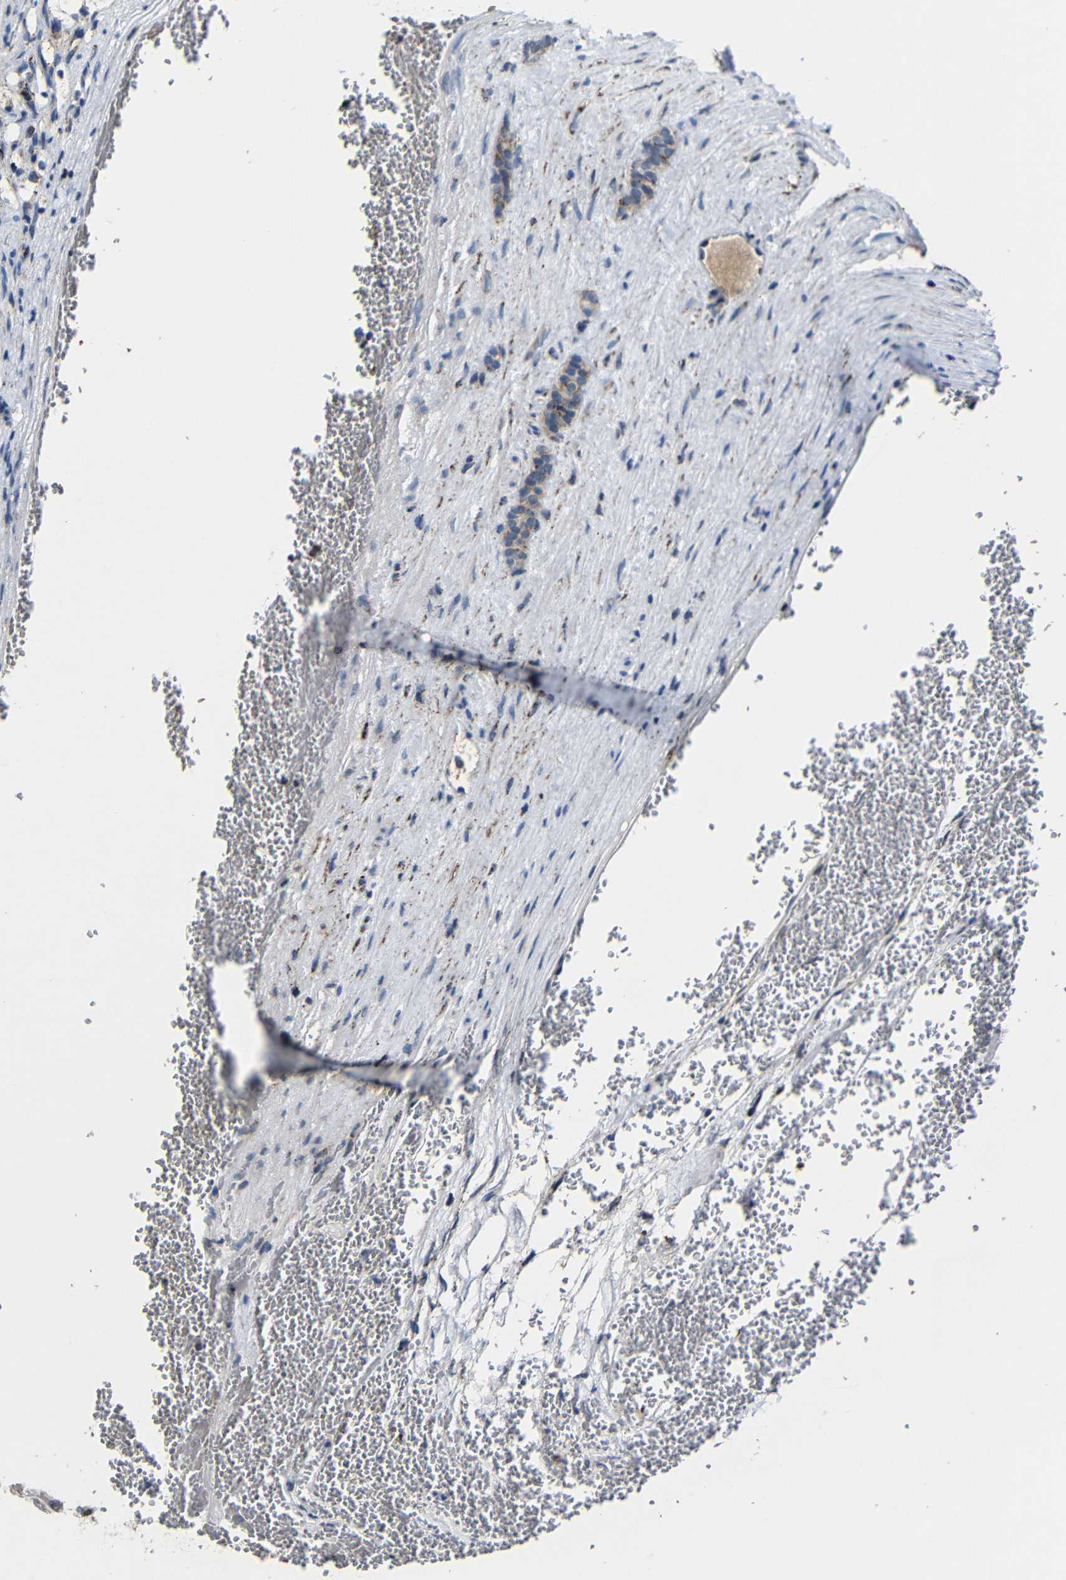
{"staining": {"intensity": "weak", "quantity": "25%-75%", "location": "cytoplasmic/membranous"}, "tissue": "renal cancer", "cell_type": "Tumor cells", "image_type": "cancer", "snomed": [{"axis": "morphology", "description": "Adenocarcinoma, NOS"}, {"axis": "topography", "description": "Kidney"}], "caption": "There is low levels of weak cytoplasmic/membranous positivity in tumor cells of renal cancer (adenocarcinoma), as demonstrated by immunohistochemical staining (brown color).", "gene": "CA5B", "patient": {"sex": "female", "age": 69}}